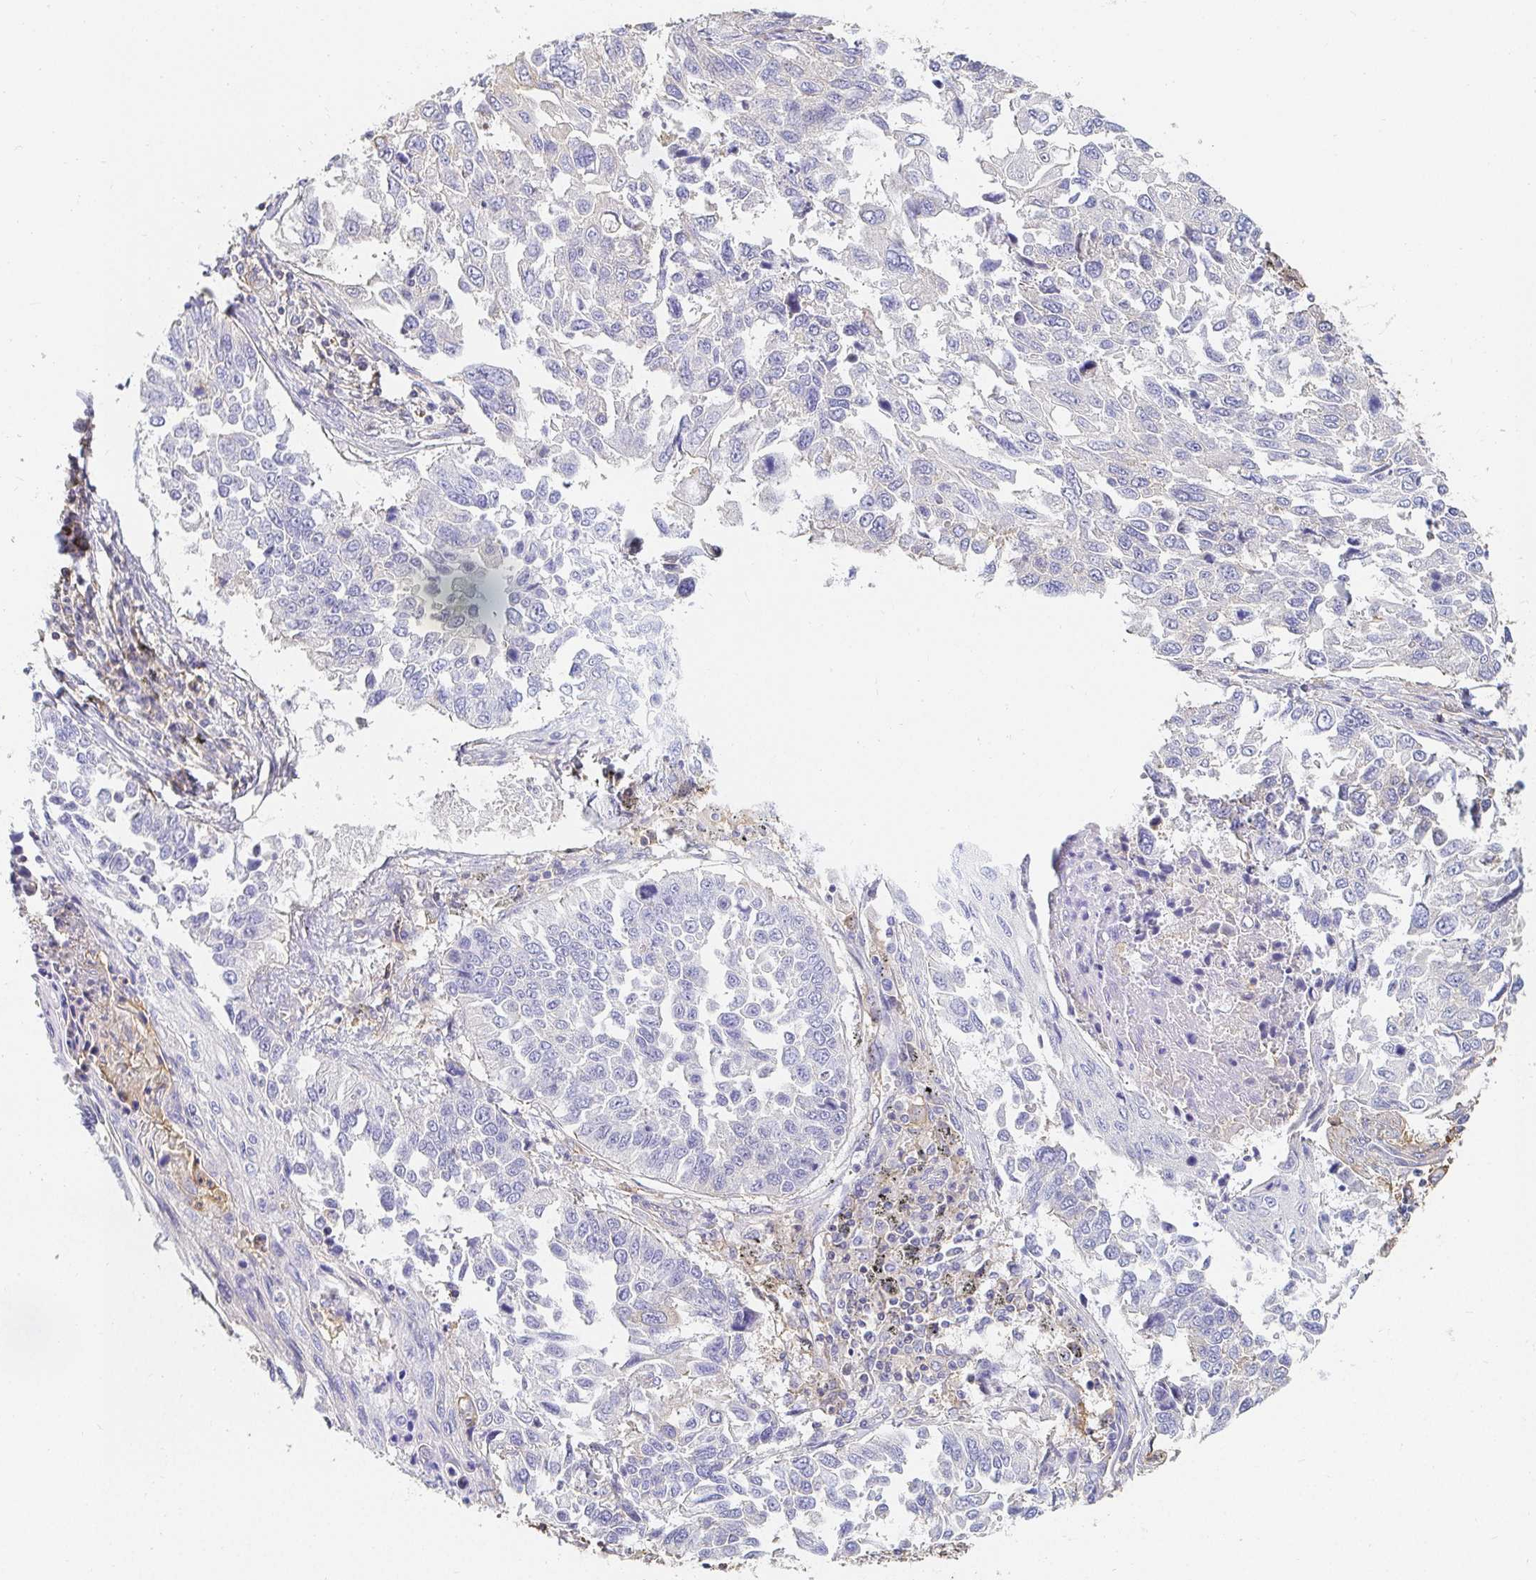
{"staining": {"intensity": "negative", "quantity": "none", "location": "none"}, "tissue": "lung cancer", "cell_type": "Tumor cells", "image_type": "cancer", "snomed": [{"axis": "morphology", "description": "Squamous cell carcinoma, NOS"}, {"axis": "topography", "description": "Lung"}], "caption": "Image shows no protein staining in tumor cells of squamous cell carcinoma (lung) tissue.", "gene": "TSPAN19", "patient": {"sex": "male", "age": 62}}